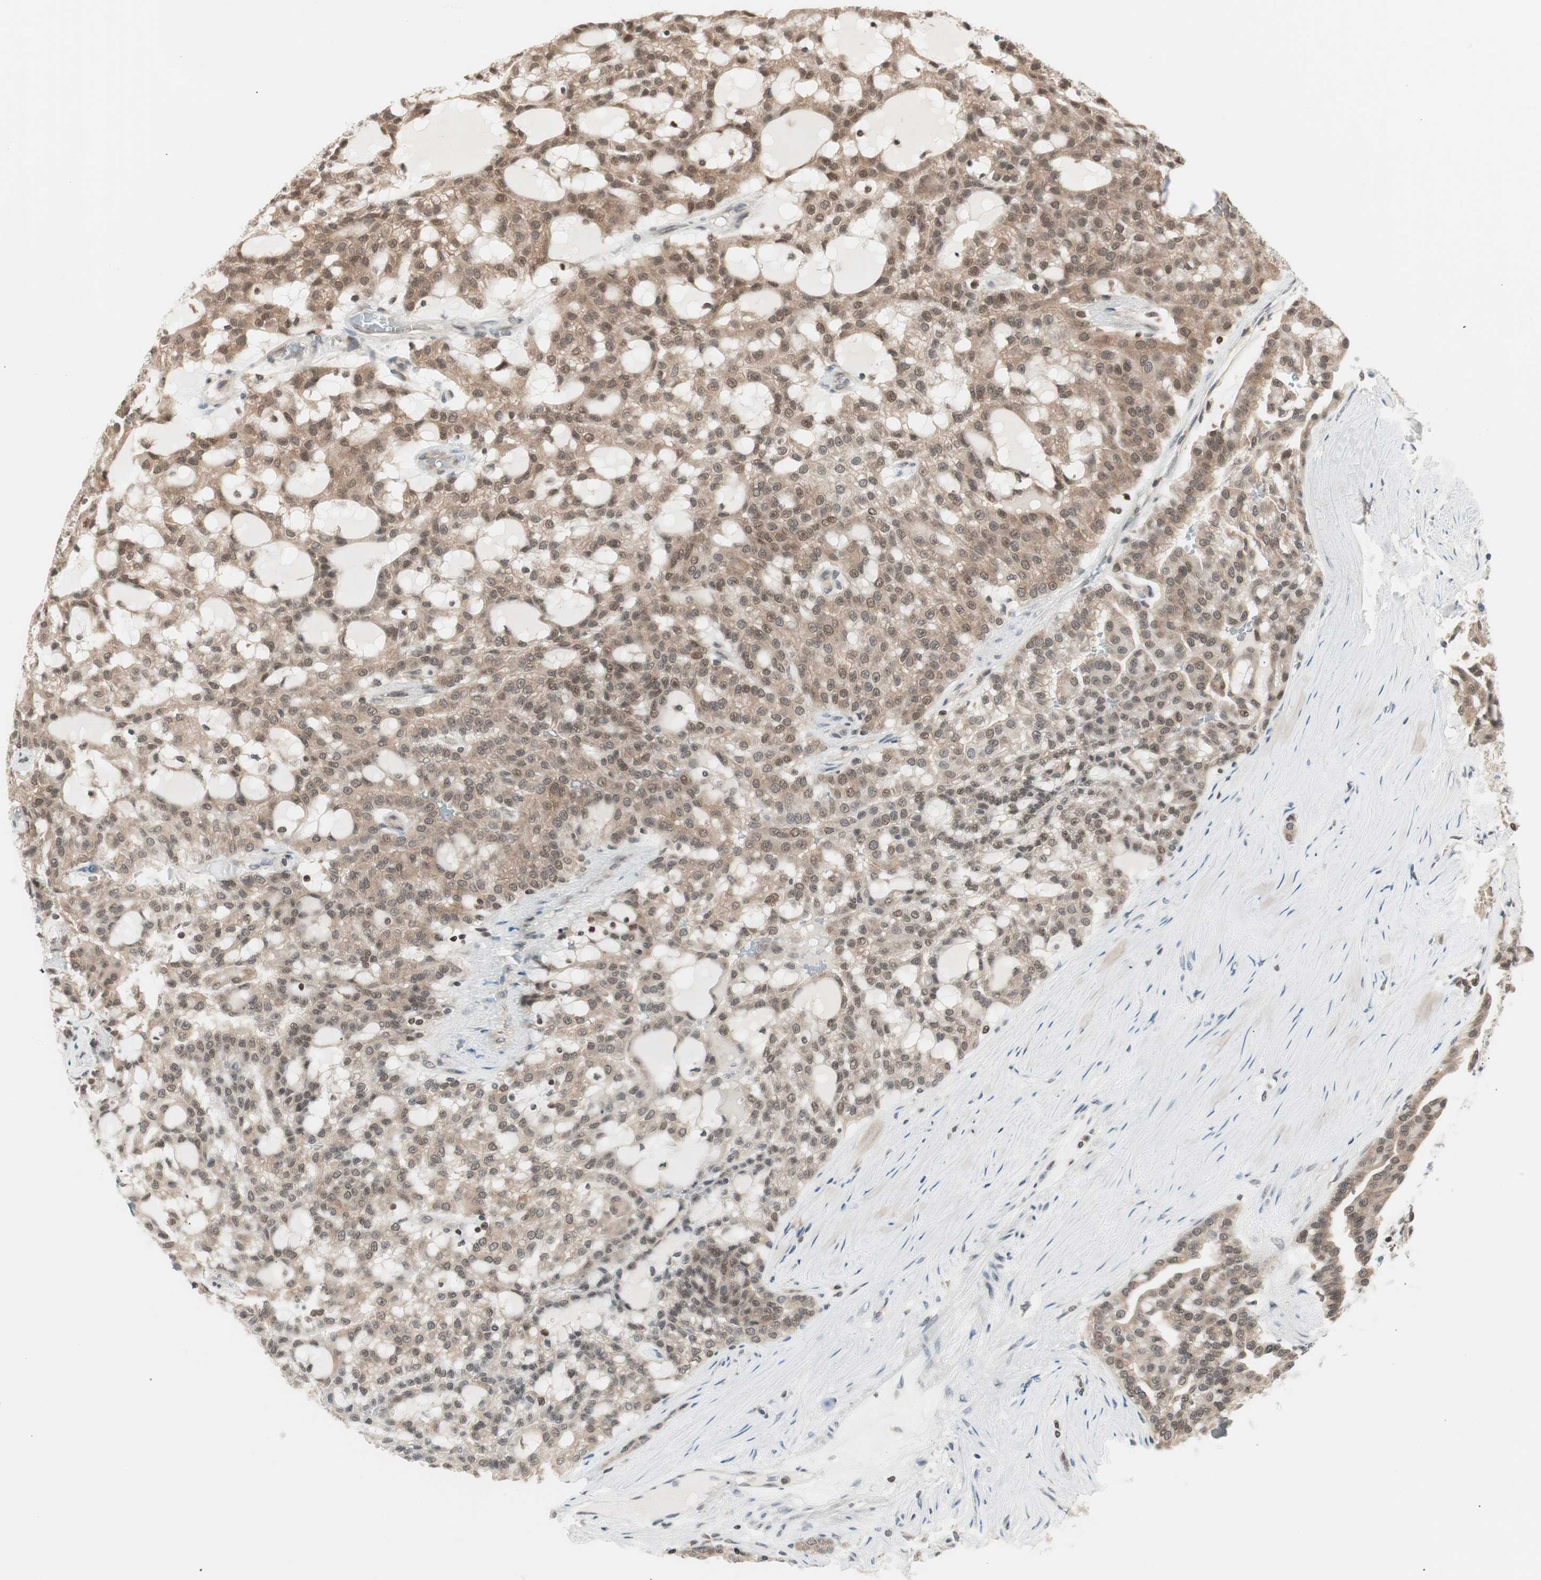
{"staining": {"intensity": "moderate", "quantity": ">75%", "location": "cytoplasmic/membranous"}, "tissue": "renal cancer", "cell_type": "Tumor cells", "image_type": "cancer", "snomed": [{"axis": "morphology", "description": "Adenocarcinoma, NOS"}, {"axis": "topography", "description": "Kidney"}], "caption": "Immunohistochemistry (DAB (3,3'-diaminobenzidine)) staining of renal cancer shows moderate cytoplasmic/membranous protein positivity in approximately >75% of tumor cells.", "gene": "UBE2I", "patient": {"sex": "male", "age": 63}}